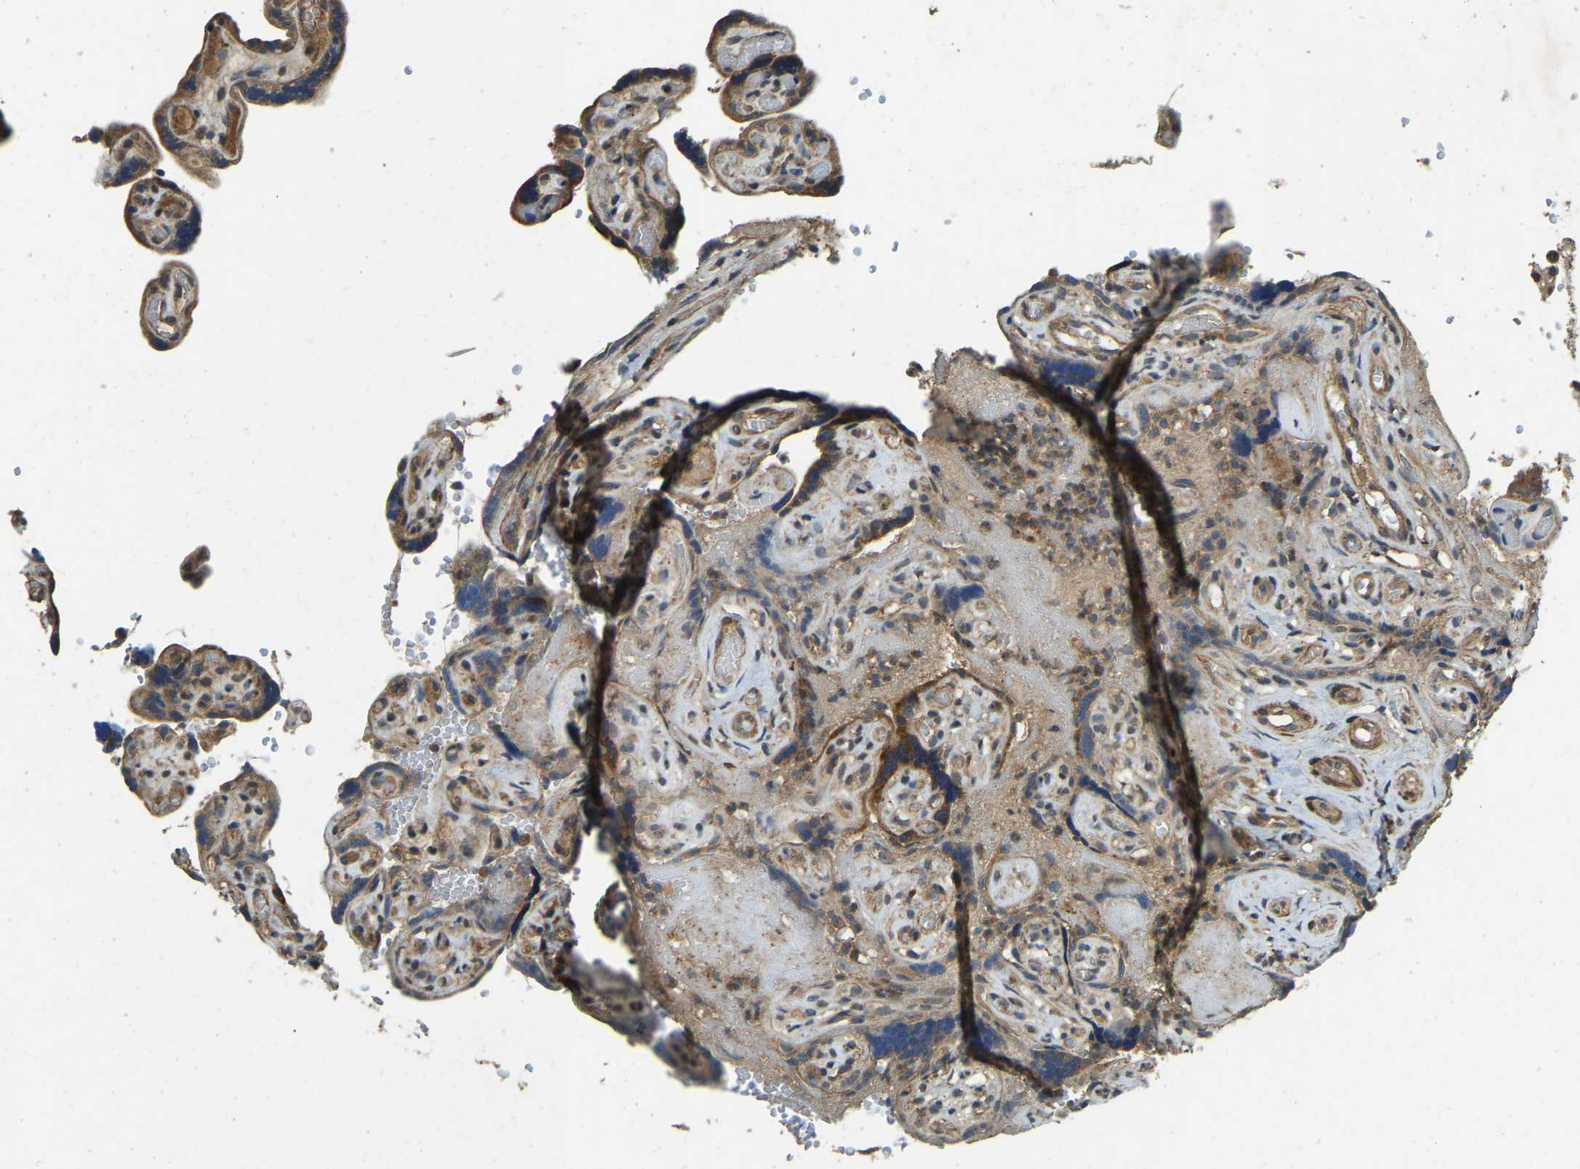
{"staining": {"intensity": "moderate", "quantity": ">75%", "location": "cytoplasmic/membranous"}, "tissue": "placenta", "cell_type": "Decidual cells", "image_type": "normal", "snomed": [{"axis": "morphology", "description": "Normal tissue, NOS"}, {"axis": "topography", "description": "Placenta"}], "caption": "The micrograph exhibits immunohistochemical staining of unremarkable placenta. There is moderate cytoplasmic/membranous expression is seen in approximately >75% of decidual cells. Nuclei are stained in blue.", "gene": "ATP8B1", "patient": {"sex": "female", "age": 30}}